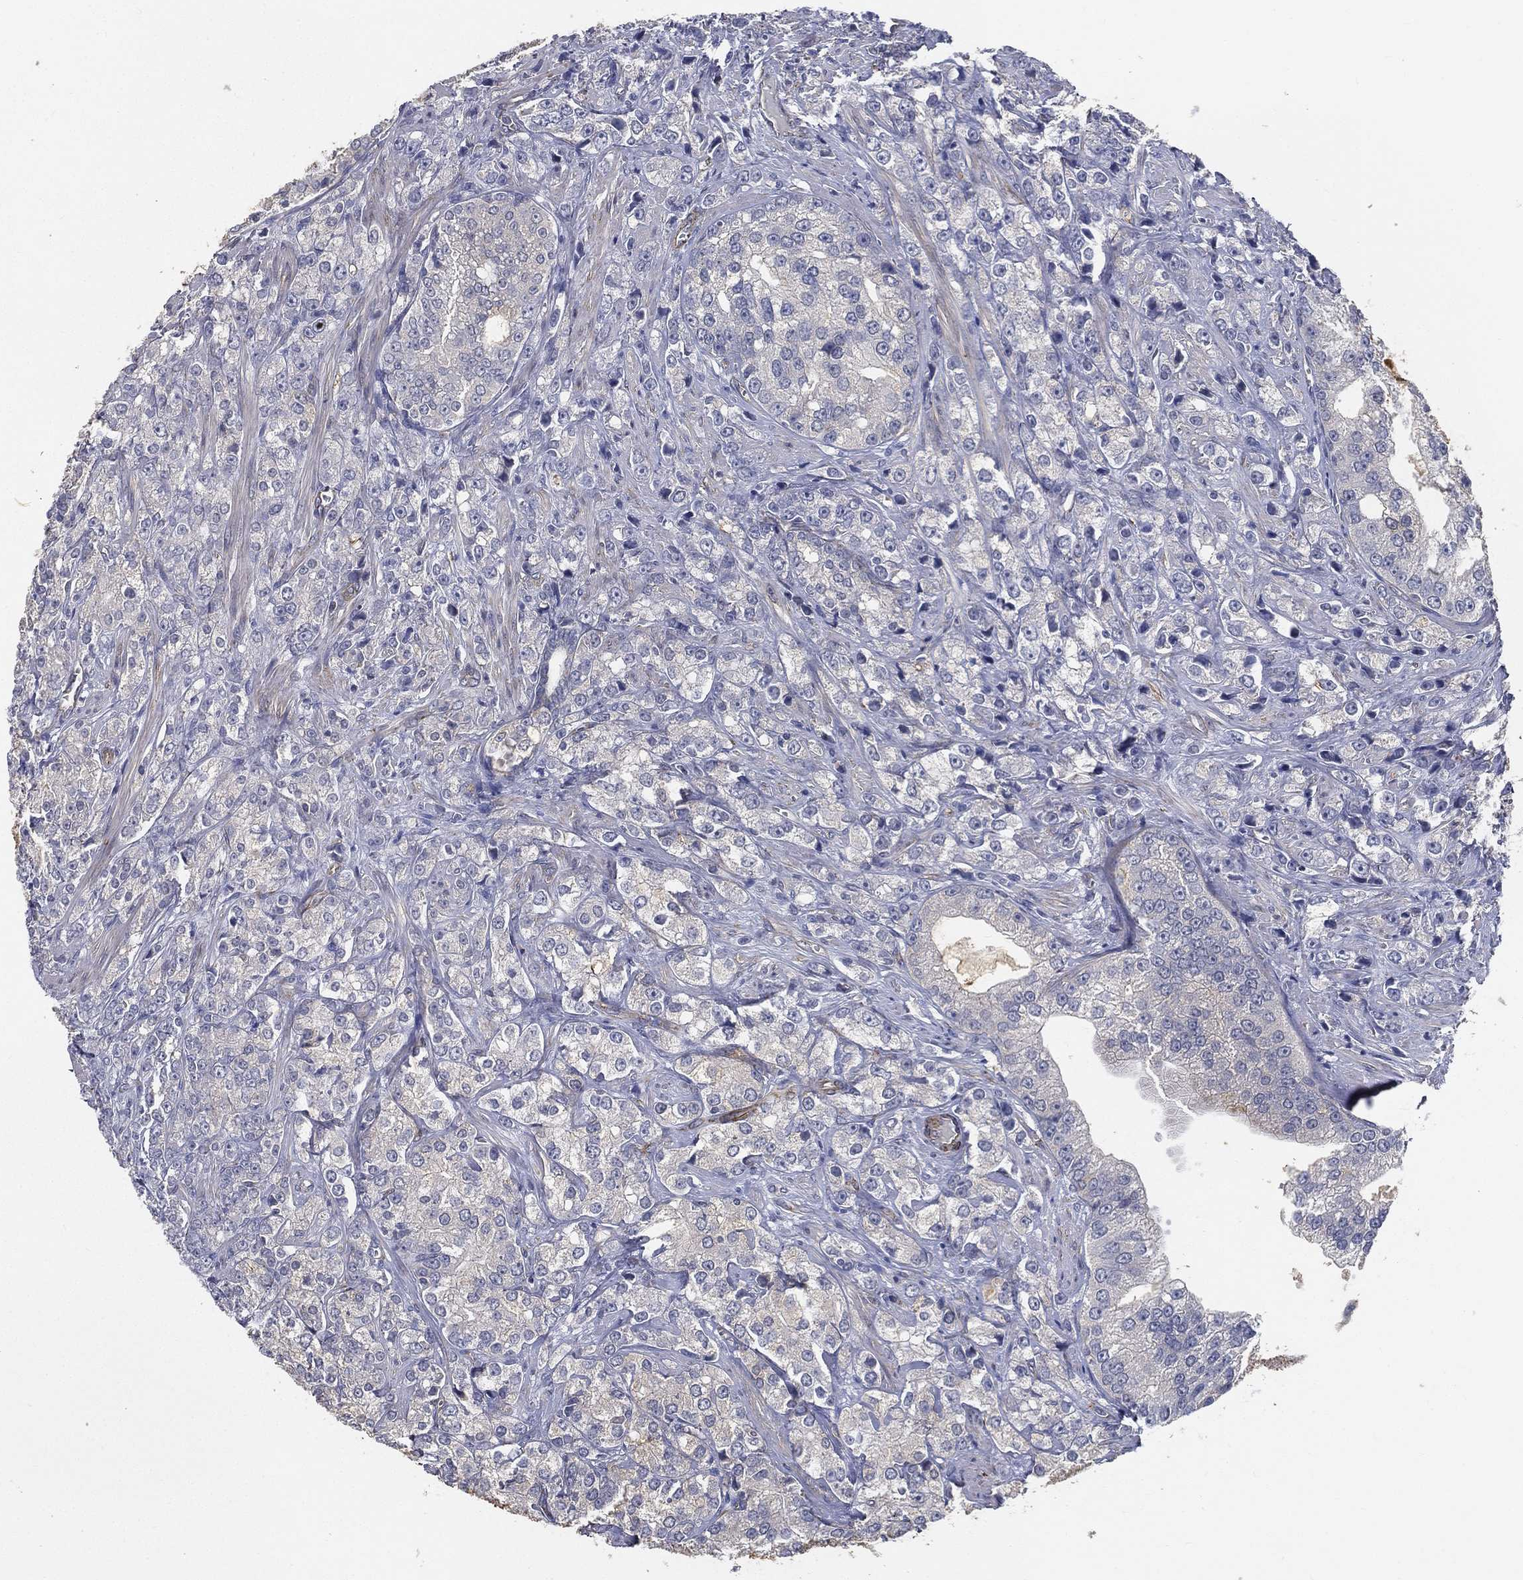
{"staining": {"intensity": "negative", "quantity": "none", "location": "none"}, "tissue": "prostate cancer", "cell_type": "Tumor cells", "image_type": "cancer", "snomed": [{"axis": "morphology", "description": "Adenocarcinoma, NOS"}, {"axis": "topography", "description": "Prostate and seminal vesicle, NOS"}, {"axis": "topography", "description": "Prostate"}], "caption": "The IHC photomicrograph has no significant expression in tumor cells of prostate cancer tissue. (Brightfield microscopy of DAB immunohistochemistry (IHC) at high magnification).", "gene": "LRRC56", "patient": {"sex": "male", "age": 68}}